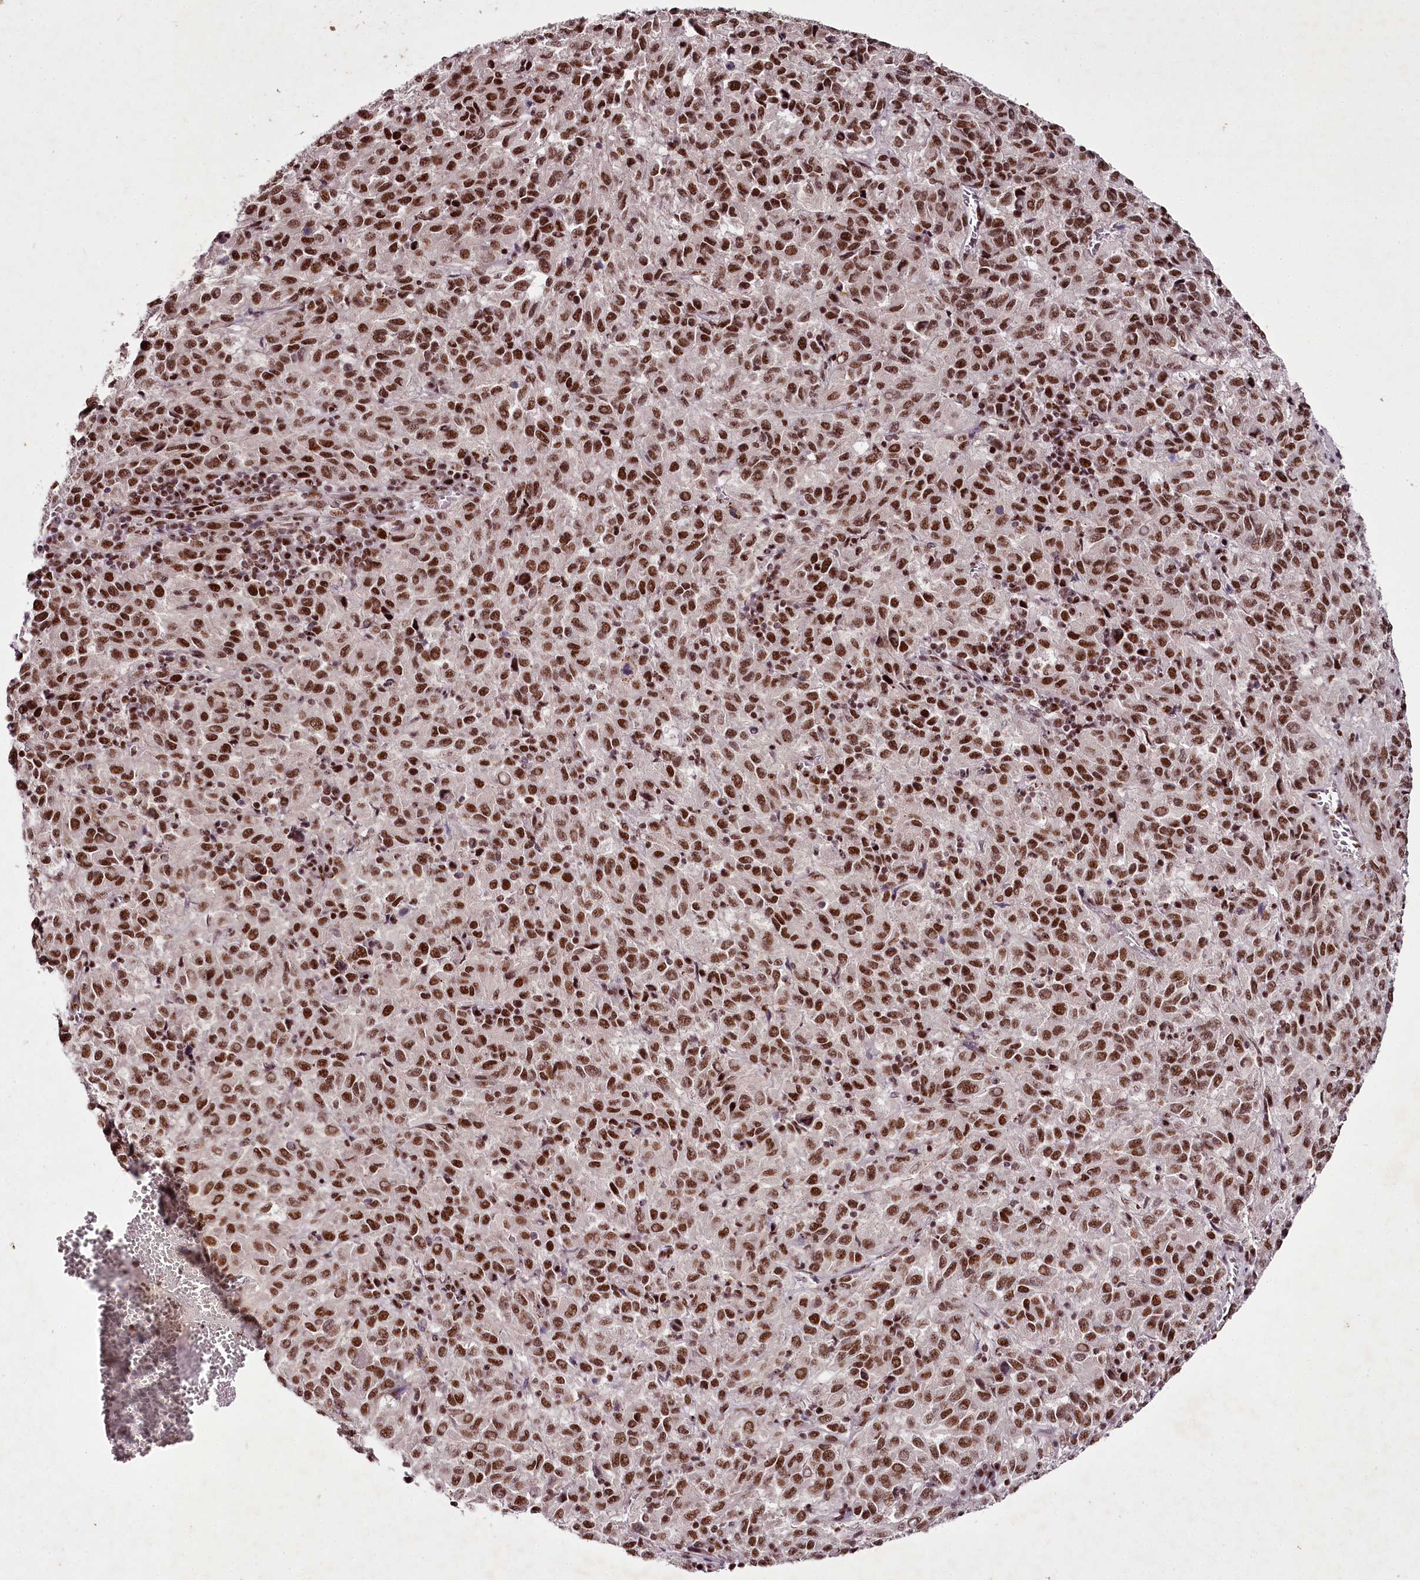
{"staining": {"intensity": "moderate", "quantity": ">75%", "location": "nuclear"}, "tissue": "melanoma", "cell_type": "Tumor cells", "image_type": "cancer", "snomed": [{"axis": "morphology", "description": "Malignant melanoma, Metastatic site"}, {"axis": "topography", "description": "Lung"}], "caption": "Malignant melanoma (metastatic site) tissue reveals moderate nuclear expression in approximately >75% of tumor cells (Stains: DAB (3,3'-diaminobenzidine) in brown, nuclei in blue, Microscopy: brightfield microscopy at high magnification).", "gene": "PSPC1", "patient": {"sex": "male", "age": 64}}